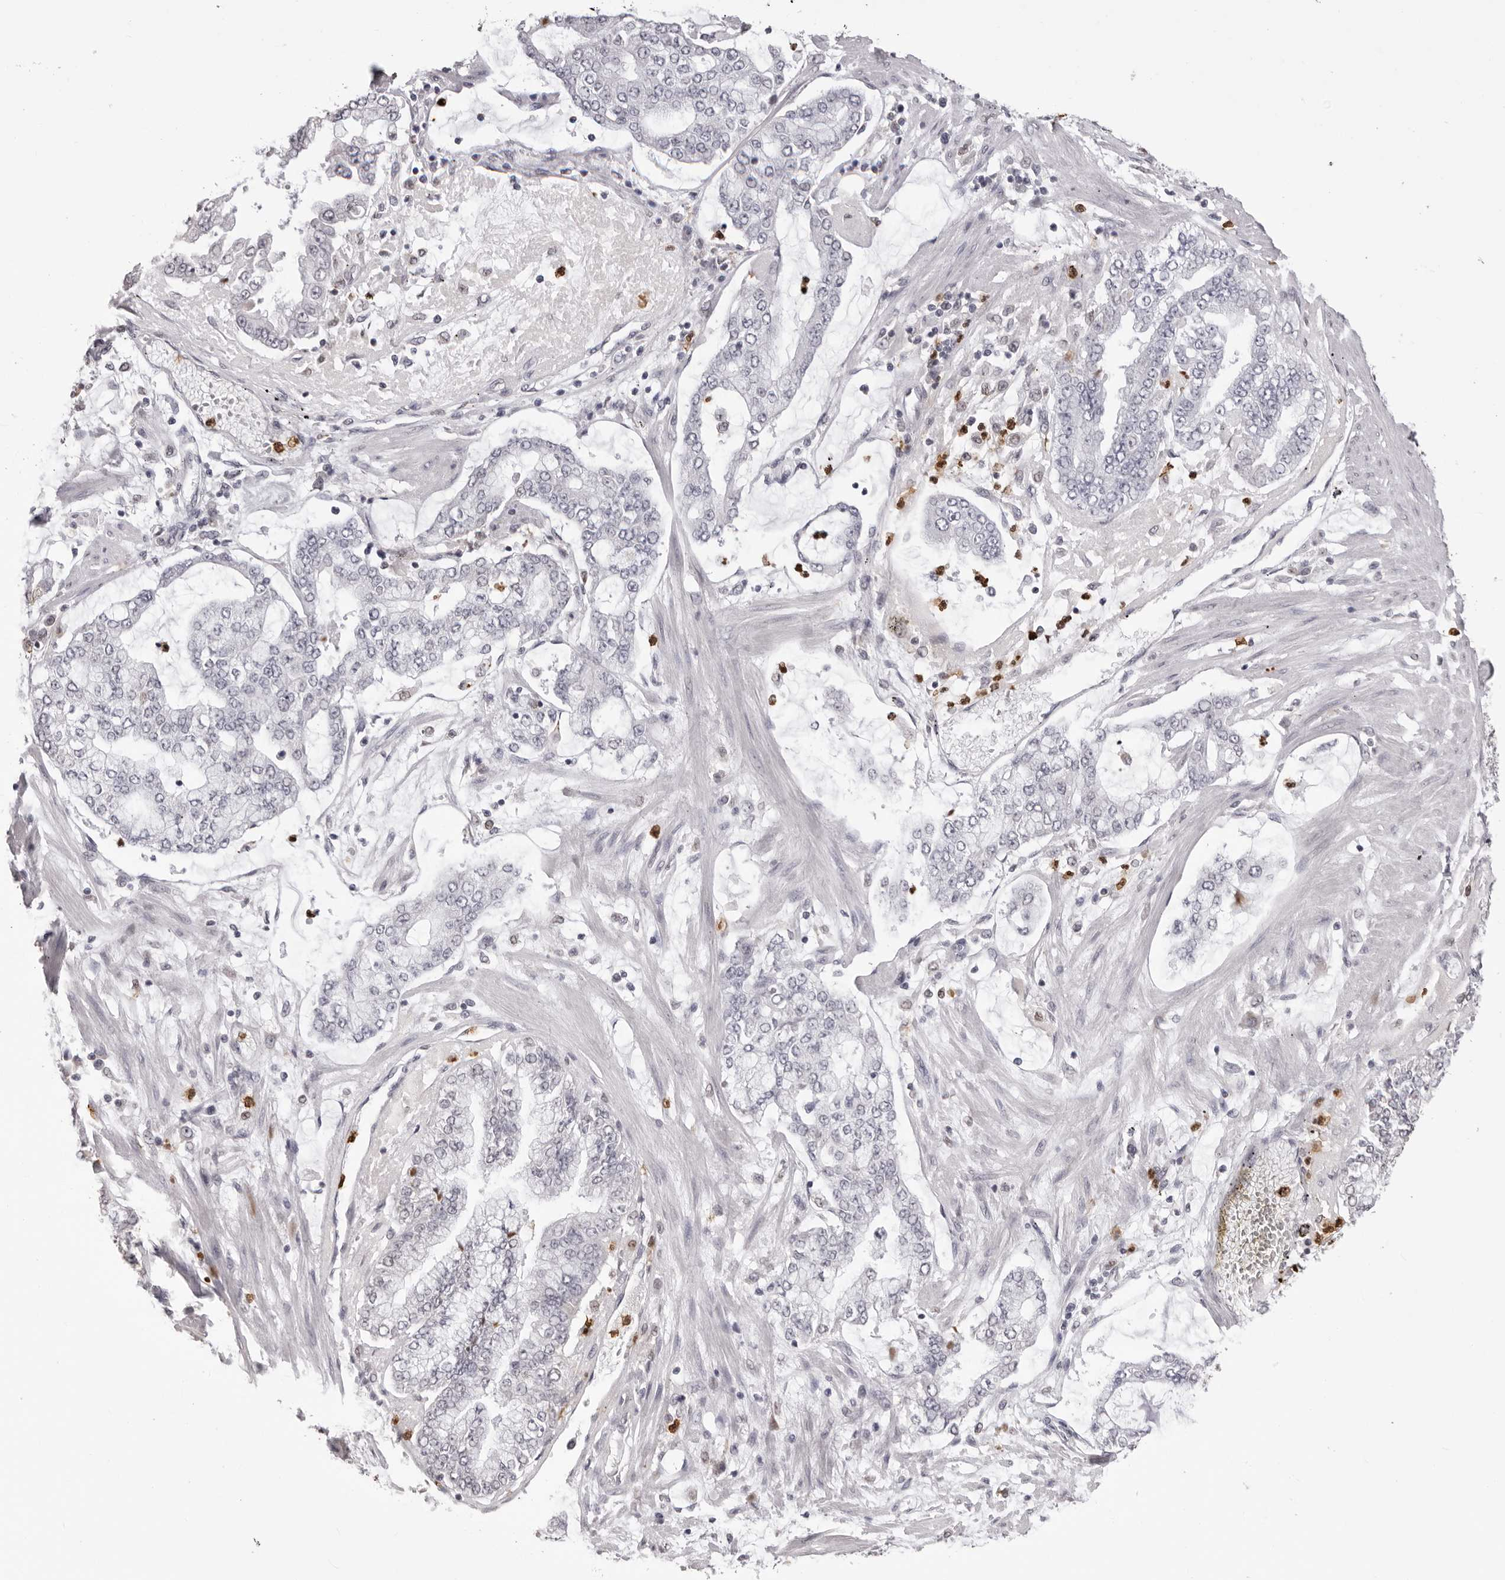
{"staining": {"intensity": "negative", "quantity": "none", "location": "none"}, "tissue": "stomach cancer", "cell_type": "Tumor cells", "image_type": "cancer", "snomed": [{"axis": "morphology", "description": "Adenocarcinoma, NOS"}, {"axis": "topography", "description": "Stomach"}], "caption": "IHC image of neoplastic tissue: human stomach cancer (adenocarcinoma) stained with DAB demonstrates no significant protein expression in tumor cells.", "gene": "IL31", "patient": {"sex": "male", "age": 76}}